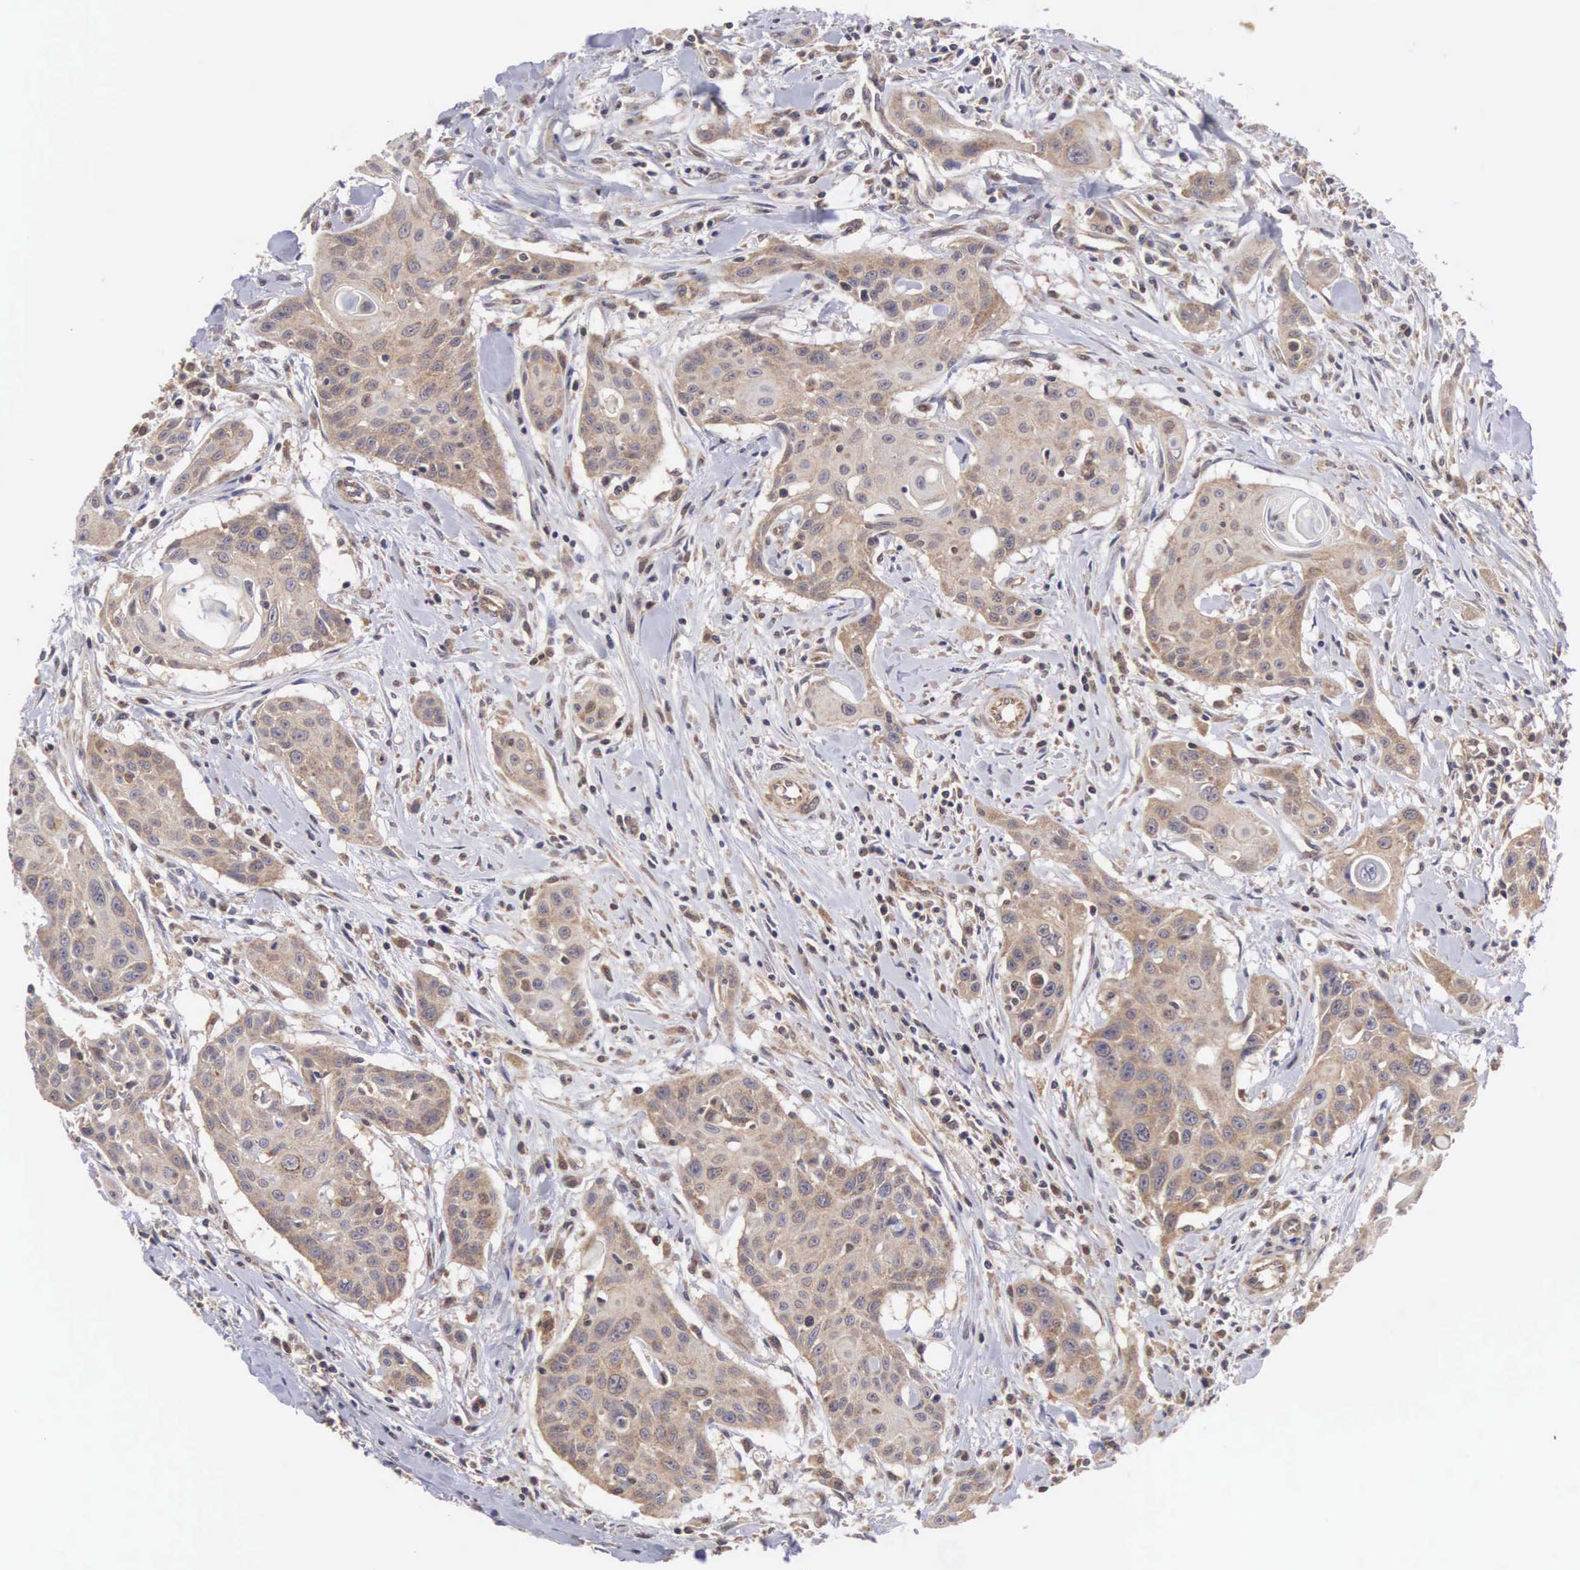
{"staining": {"intensity": "moderate", "quantity": ">75%", "location": "cytoplasmic/membranous"}, "tissue": "head and neck cancer", "cell_type": "Tumor cells", "image_type": "cancer", "snomed": [{"axis": "morphology", "description": "Squamous cell carcinoma, NOS"}, {"axis": "morphology", "description": "Squamous cell carcinoma, metastatic, NOS"}, {"axis": "topography", "description": "Lymph node"}, {"axis": "topography", "description": "Salivary gland"}, {"axis": "topography", "description": "Head-Neck"}], "caption": "DAB (3,3'-diaminobenzidine) immunohistochemical staining of human head and neck squamous cell carcinoma displays moderate cytoplasmic/membranous protein expression in approximately >75% of tumor cells.", "gene": "DHRS1", "patient": {"sex": "female", "age": 74}}